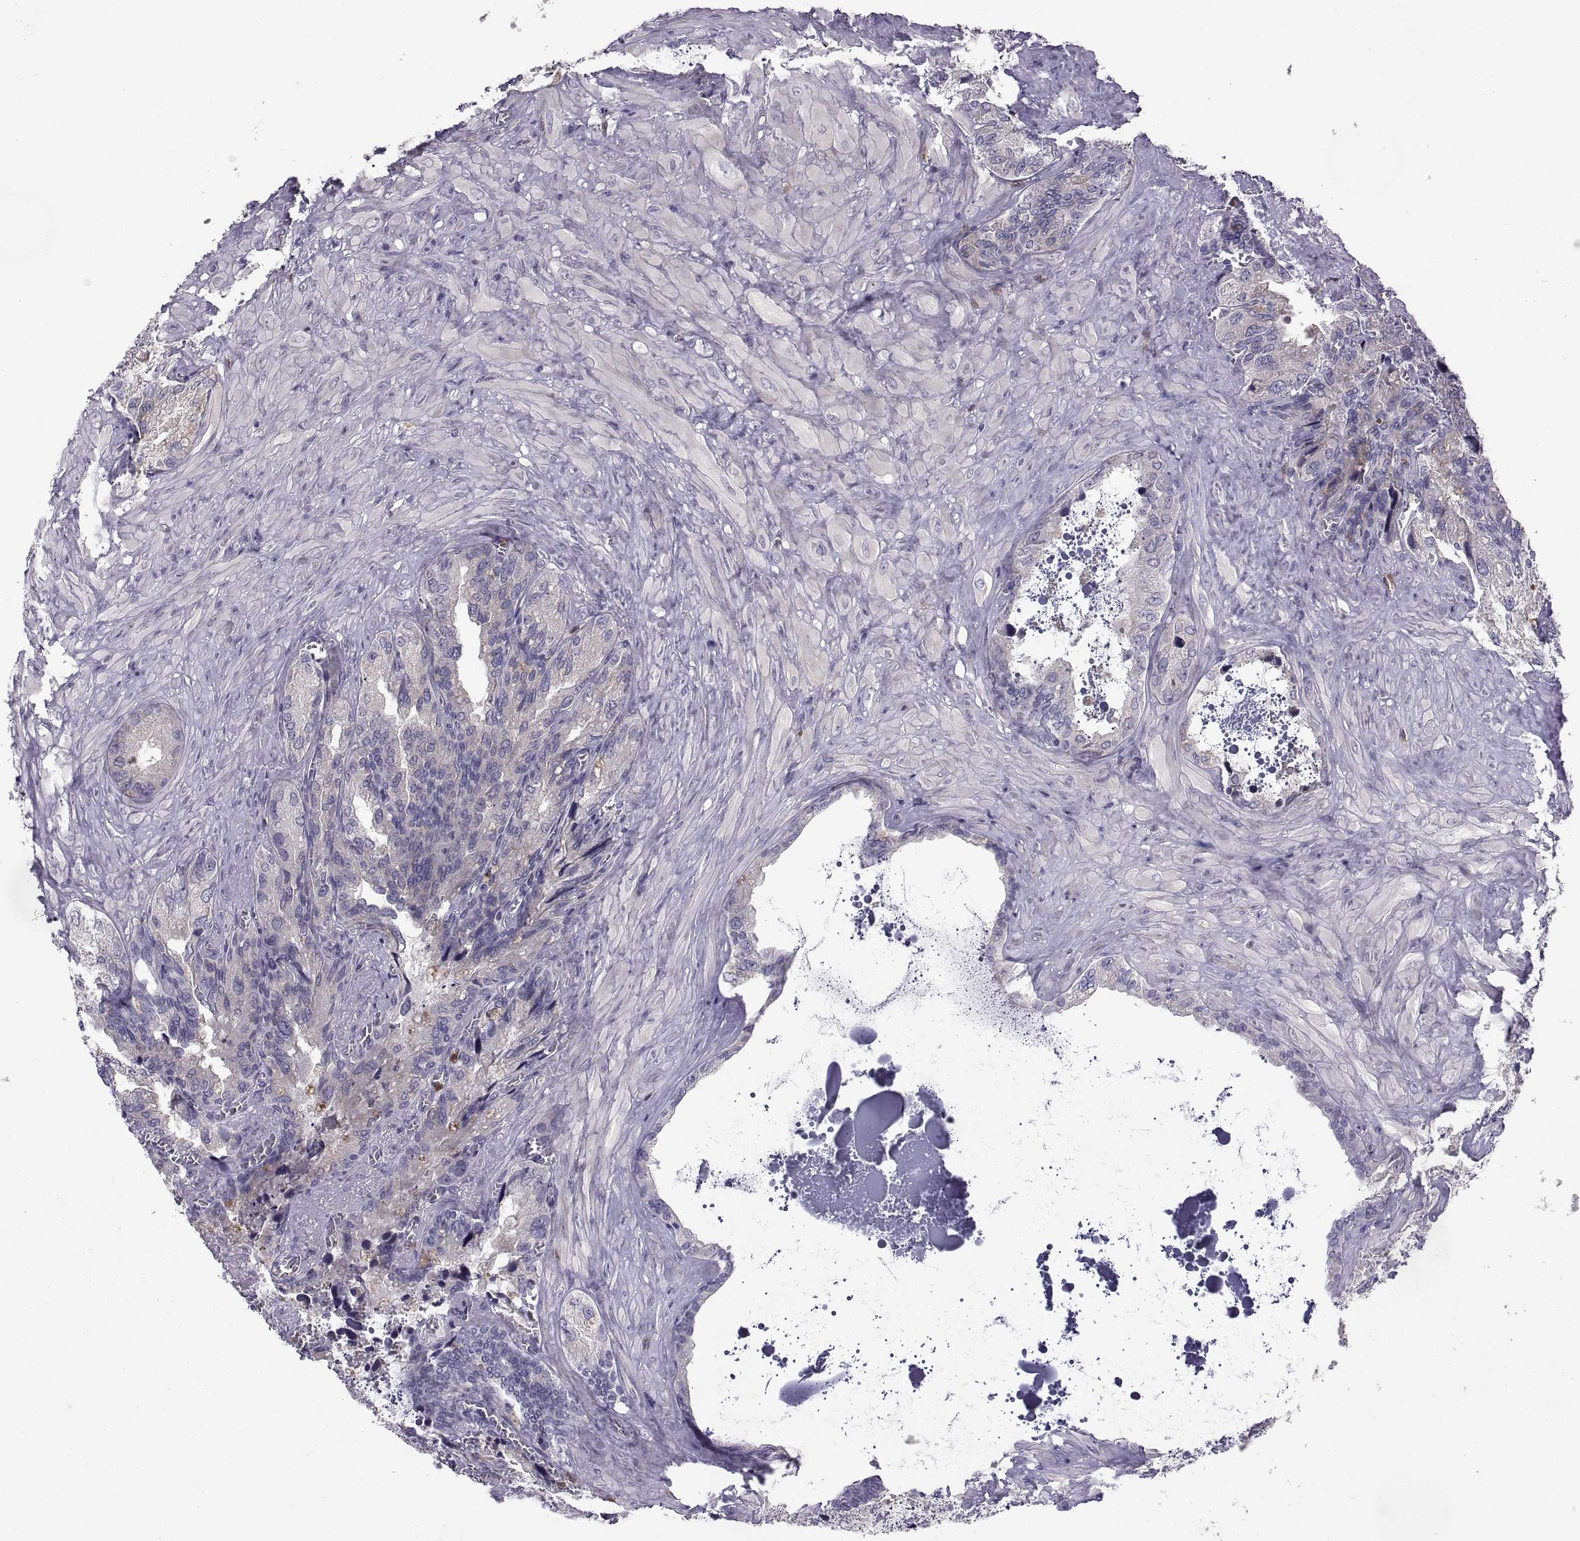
{"staining": {"intensity": "negative", "quantity": "none", "location": "none"}, "tissue": "seminal vesicle", "cell_type": "Glandular cells", "image_type": "normal", "snomed": [{"axis": "morphology", "description": "Normal tissue, NOS"}, {"axis": "topography", "description": "Seminal veicle"}], "caption": "High magnification brightfield microscopy of benign seminal vesicle stained with DAB (brown) and counterstained with hematoxylin (blue): glandular cells show no significant staining. (DAB (3,3'-diaminobenzidine) immunohistochemistry (IHC) with hematoxylin counter stain).", "gene": "DOK3", "patient": {"sex": "male", "age": 72}}